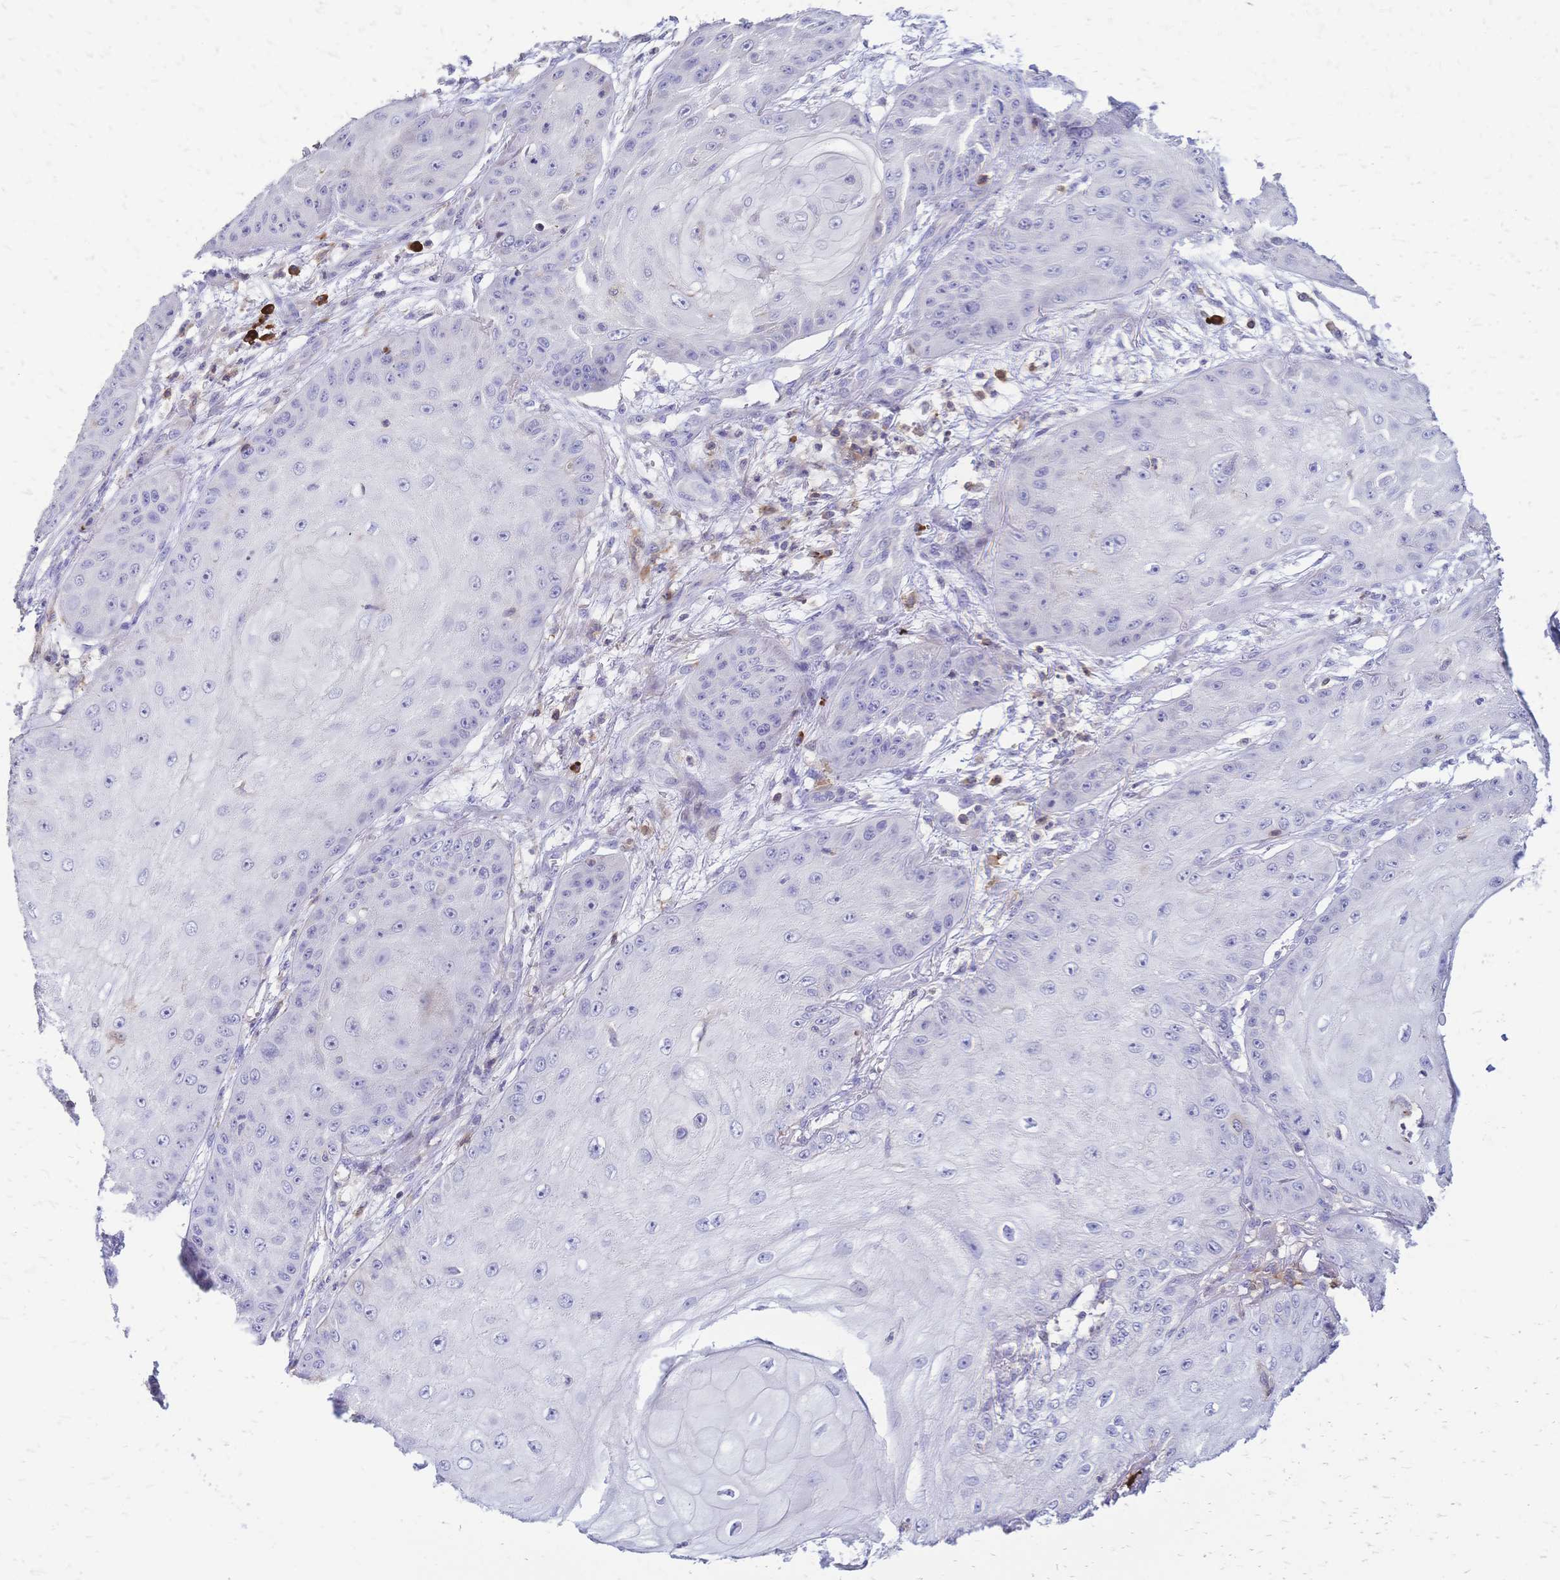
{"staining": {"intensity": "negative", "quantity": "none", "location": "none"}, "tissue": "skin cancer", "cell_type": "Tumor cells", "image_type": "cancer", "snomed": [{"axis": "morphology", "description": "Squamous cell carcinoma, NOS"}, {"axis": "topography", "description": "Skin"}], "caption": "Histopathology image shows no protein staining in tumor cells of skin cancer (squamous cell carcinoma) tissue.", "gene": "IL2RA", "patient": {"sex": "male", "age": 70}}